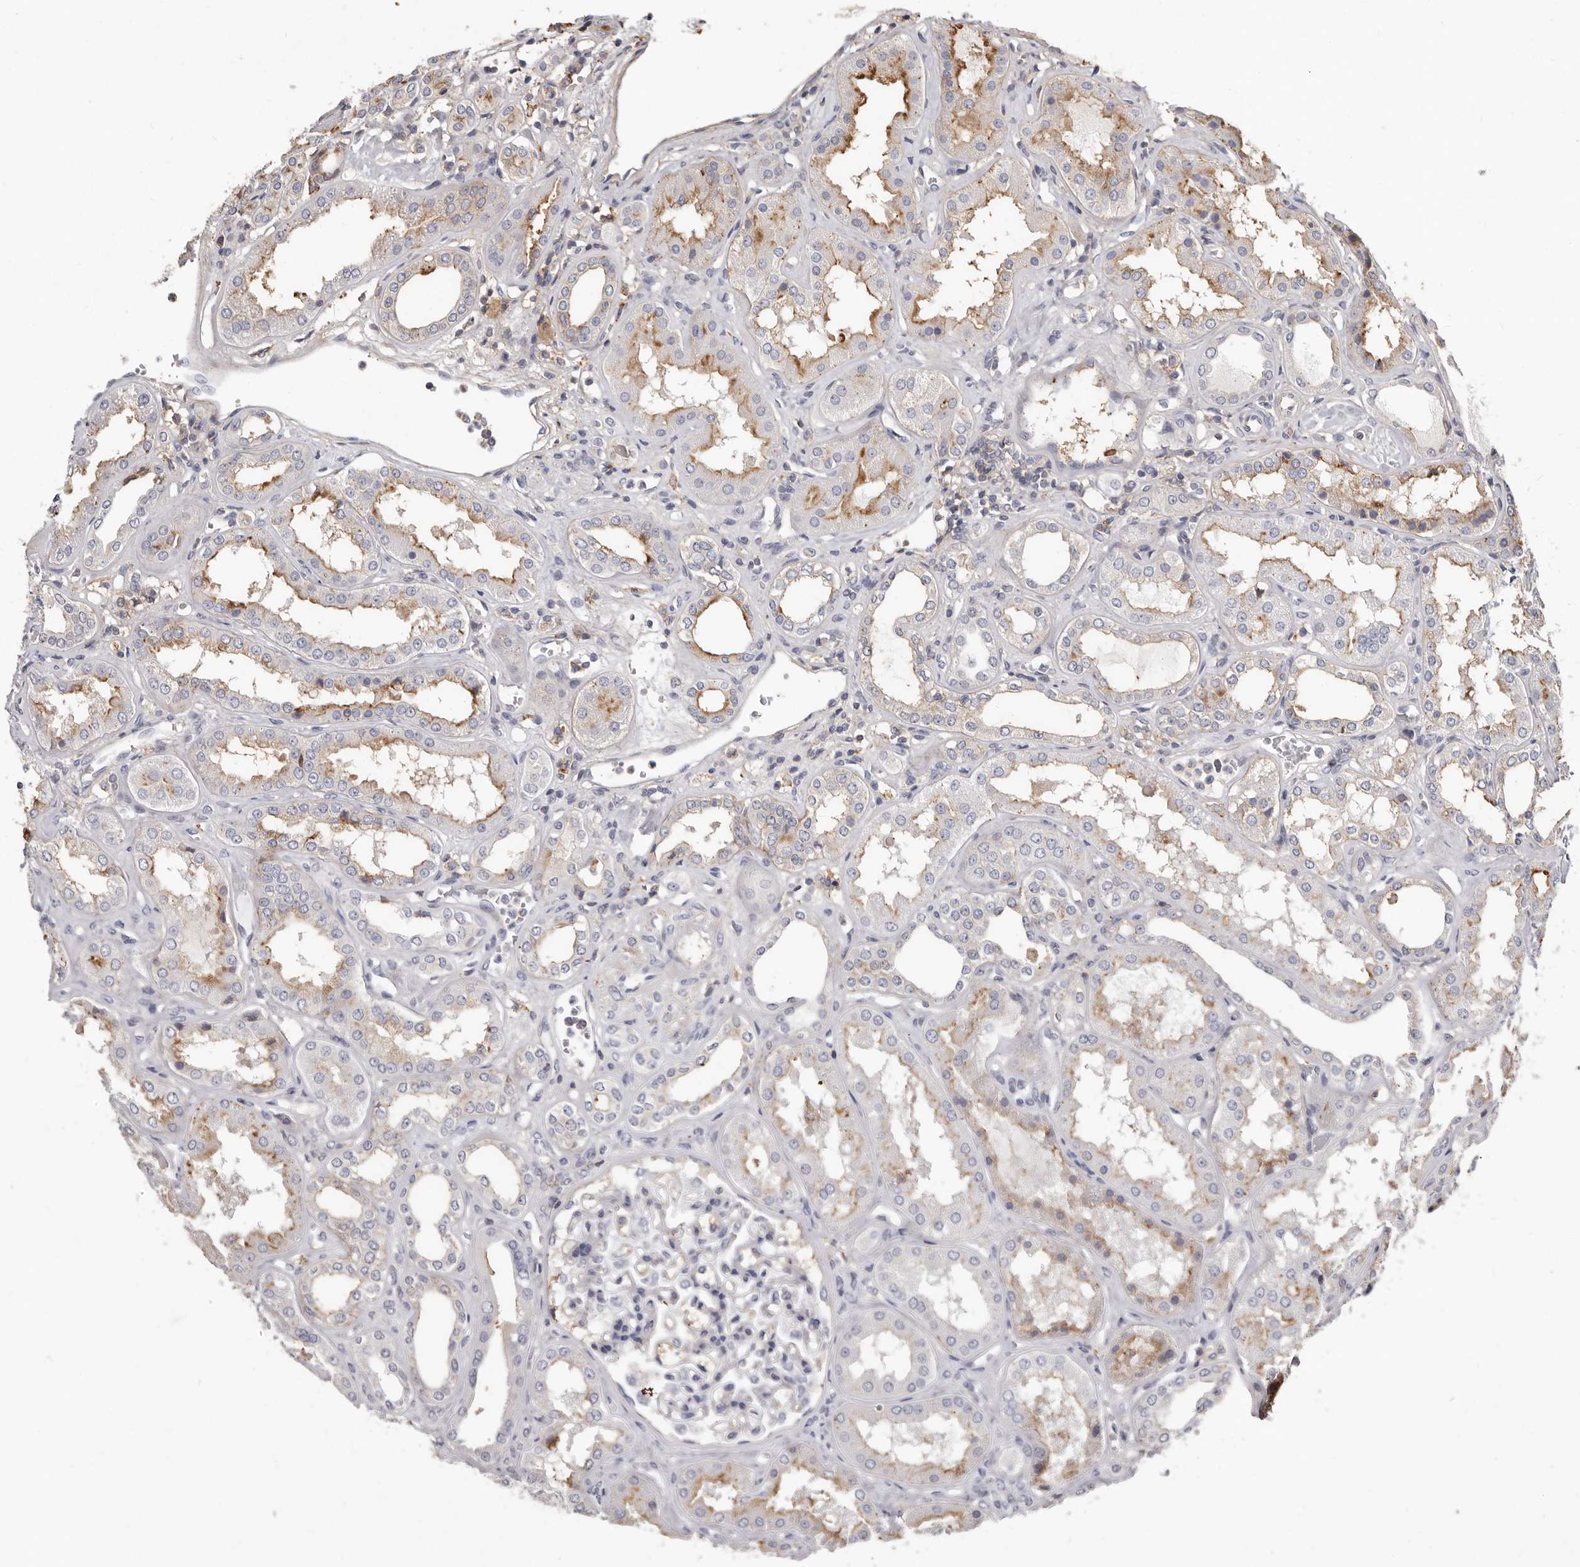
{"staining": {"intensity": "negative", "quantity": "none", "location": "none"}, "tissue": "kidney", "cell_type": "Cells in glomeruli", "image_type": "normal", "snomed": [{"axis": "morphology", "description": "Normal tissue, NOS"}, {"axis": "topography", "description": "Kidney"}], "caption": "High power microscopy histopathology image of an immunohistochemistry (IHC) micrograph of benign kidney, revealing no significant staining in cells in glomeruli. The staining was performed using DAB to visualize the protein expression in brown, while the nuclei were stained in blue with hematoxylin (Magnification: 20x).", "gene": "KIF26B", "patient": {"sex": "female", "age": 56}}